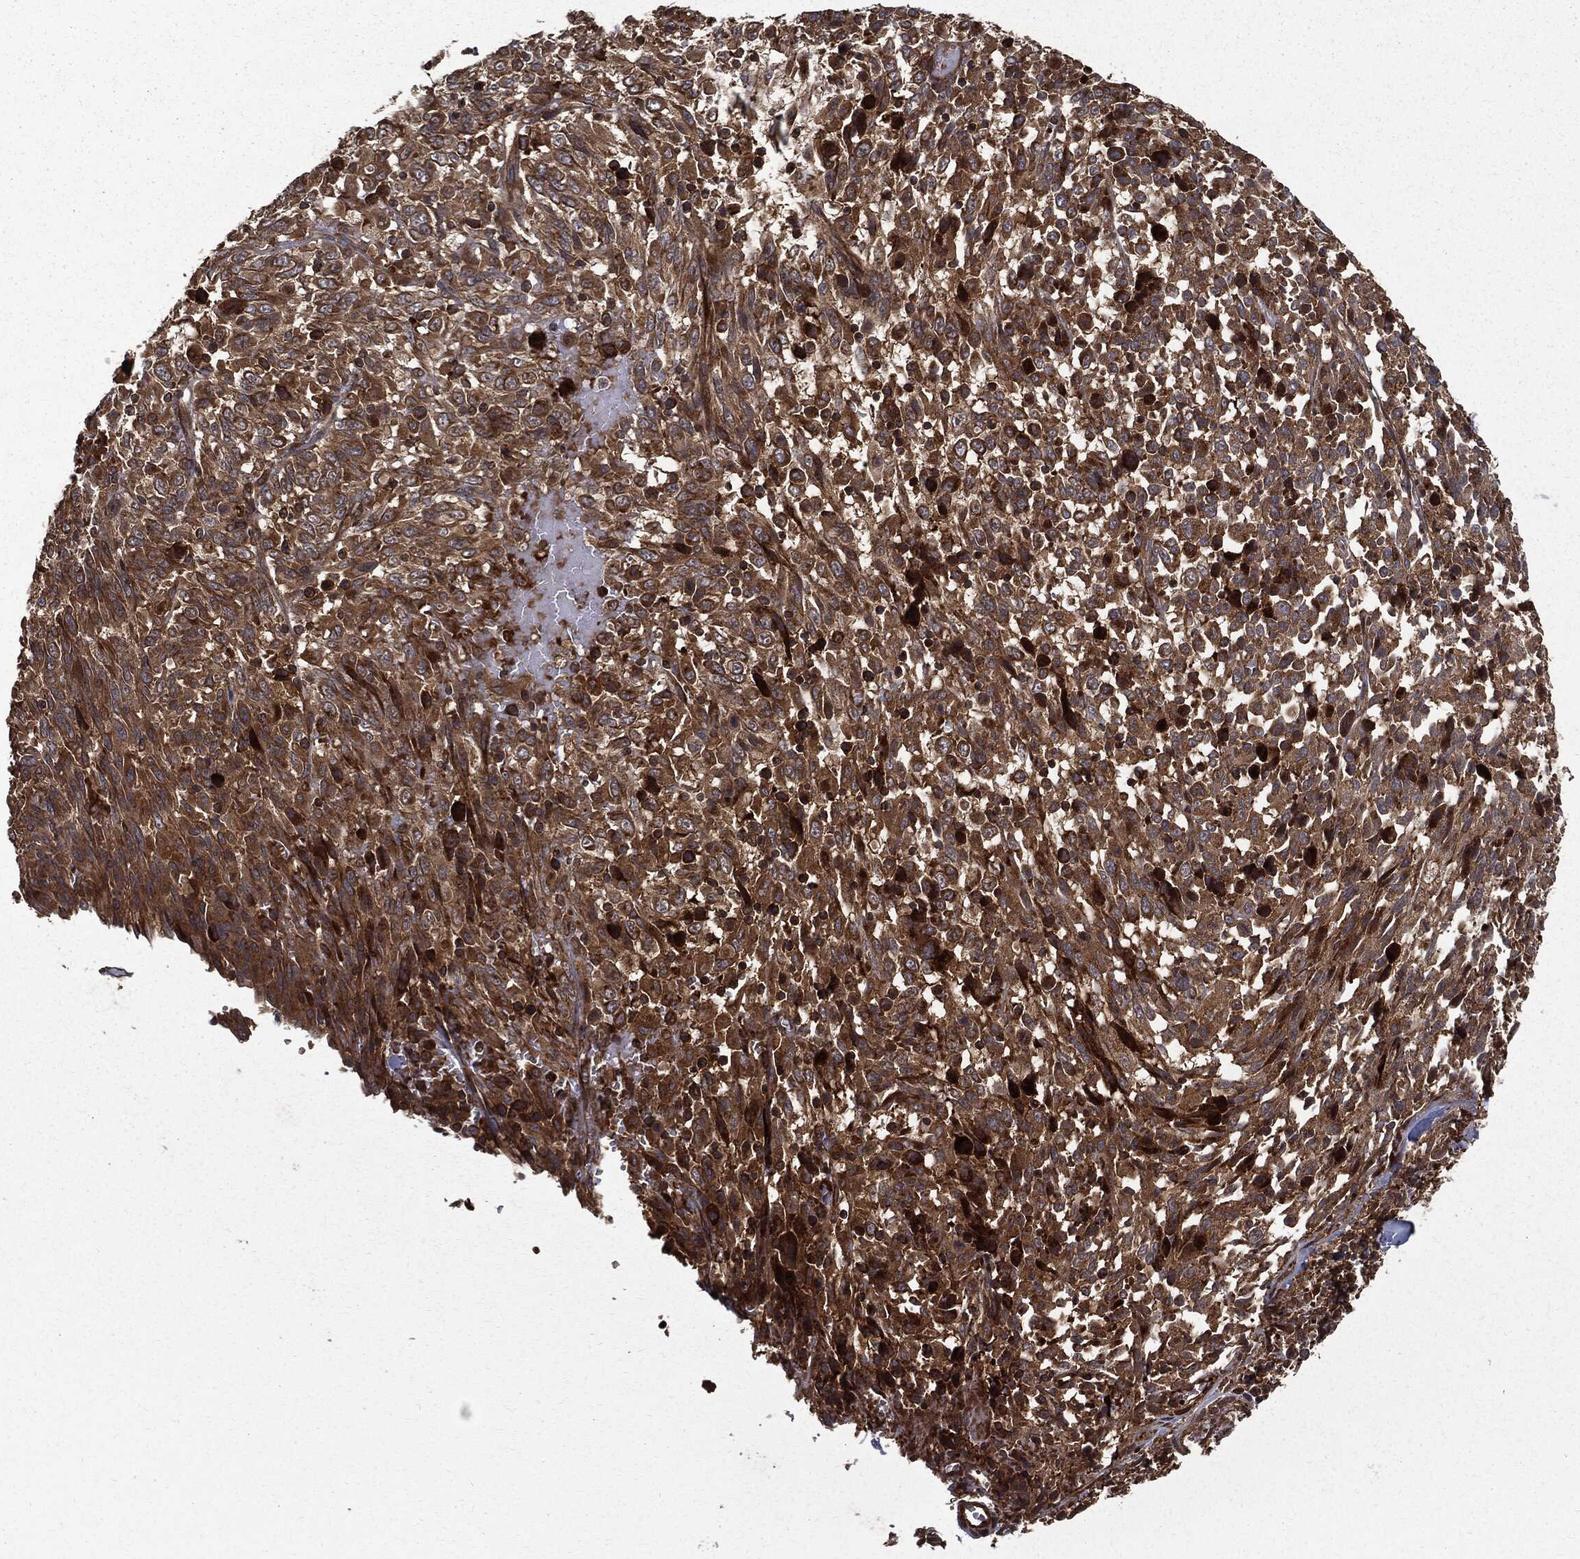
{"staining": {"intensity": "moderate", "quantity": ">75%", "location": "cytoplasmic/membranous"}, "tissue": "melanoma", "cell_type": "Tumor cells", "image_type": "cancer", "snomed": [{"axis": "morphology", "description": "Malignant melanoma, NOS"}, {"axis": "topography", "description": "Skin"}], "caption": "DAB immunohistochemical staining of human melanoma exhibits moderate cytoplasmic/membranous protein expression in approximately >75% of tumor cells.", "gene": "HTT", "patient": {"sex": "female", "age": 91}}